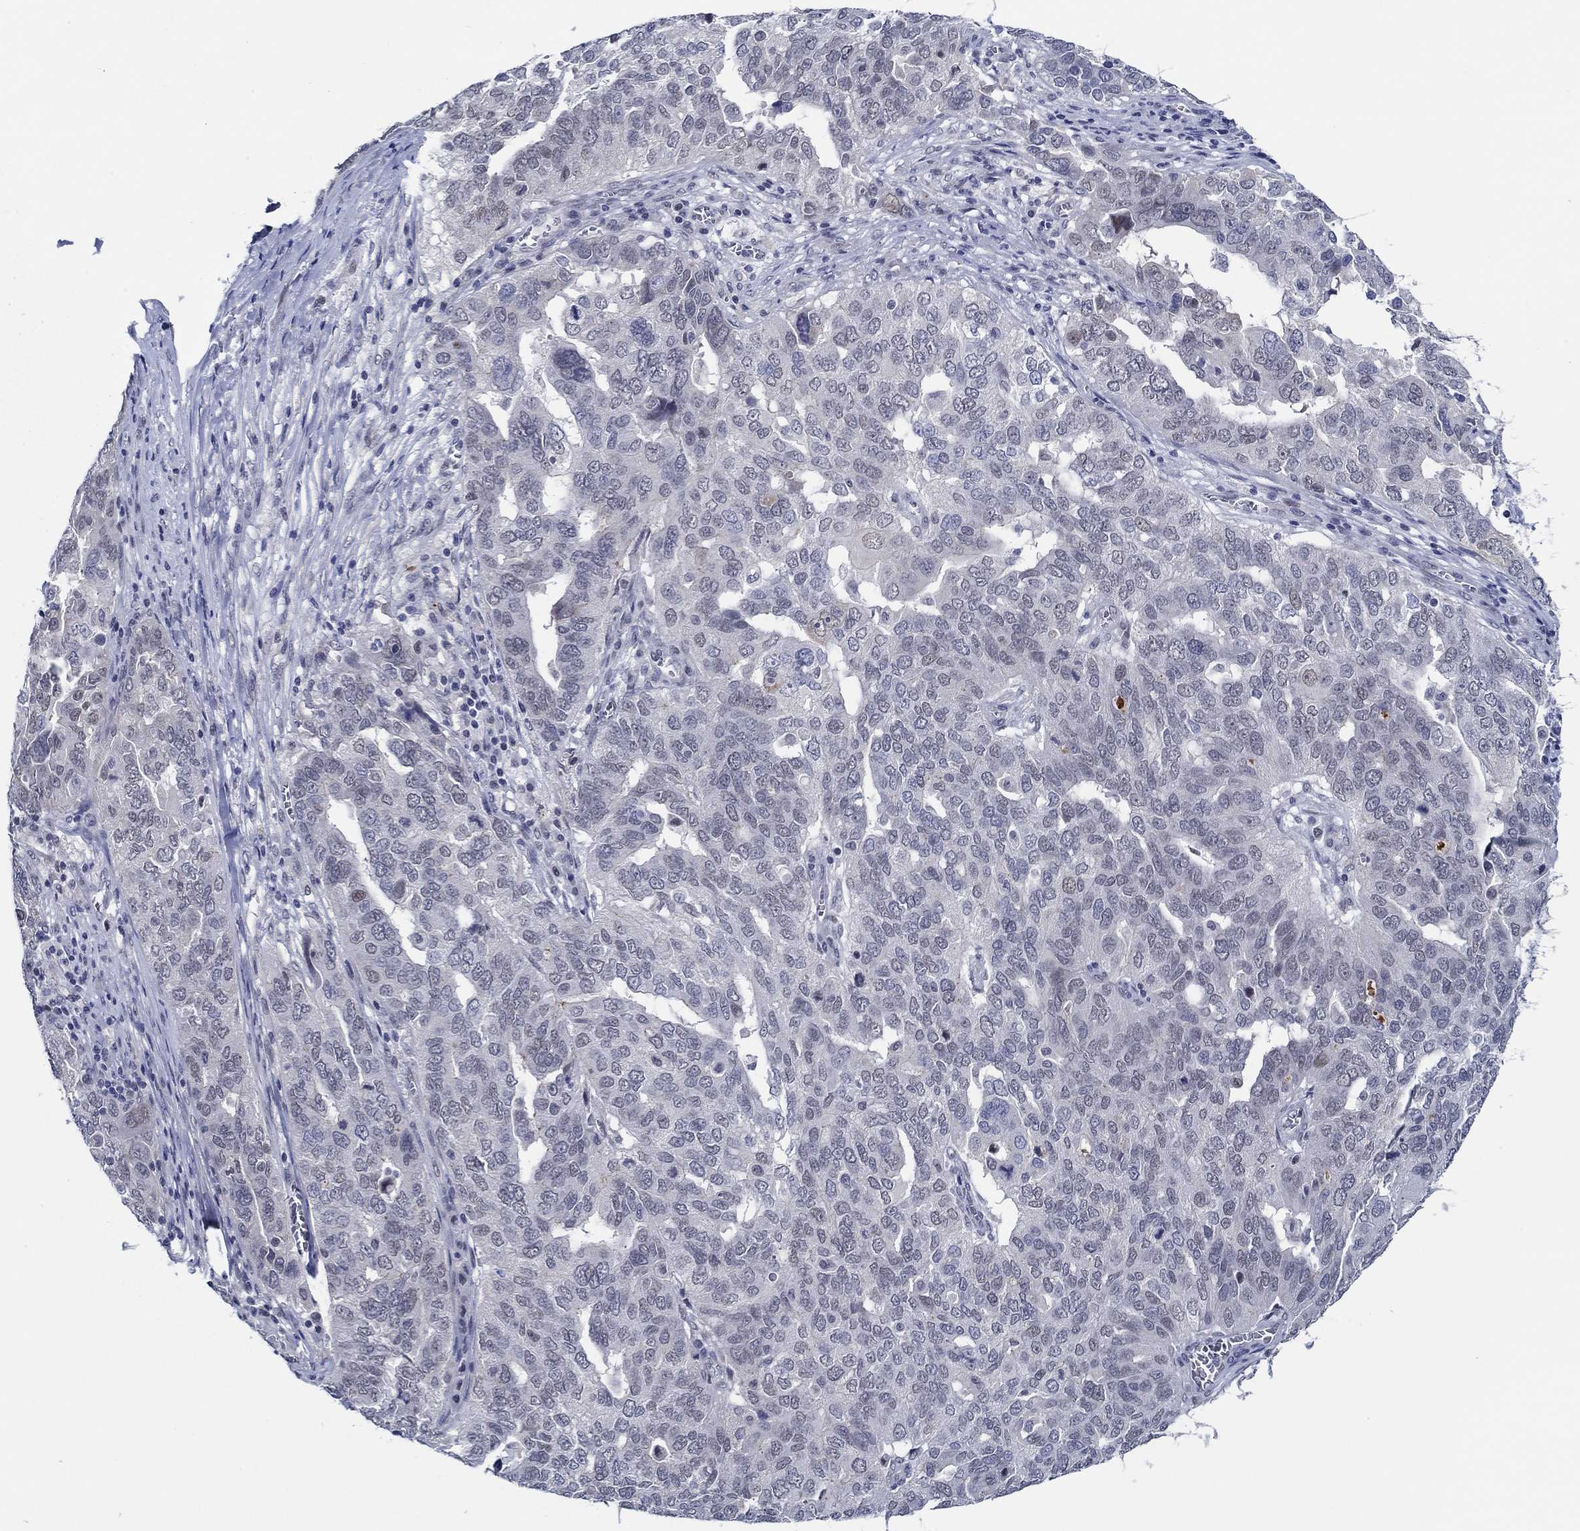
{"staining": {"intensity": "negative", "quantity": "none", "location": "none"}, "tissue": "ovarian cancer", "cell_type": "Tumor cells", "image_type": "cancer", "snomed": [{"axis": "morphology", "description": "Carcinoma, endometroid"}, {"axis": "topography", "description": "Soft tissue"}, {"axis": "topography", "description": "Ovary"}], "caption": "Immunohistochemical staining of ovarian cancer displays no significant positivity in tumor cells.", "gene": "SLC34A1", "patient": {"sex": "female", "age": 52}}